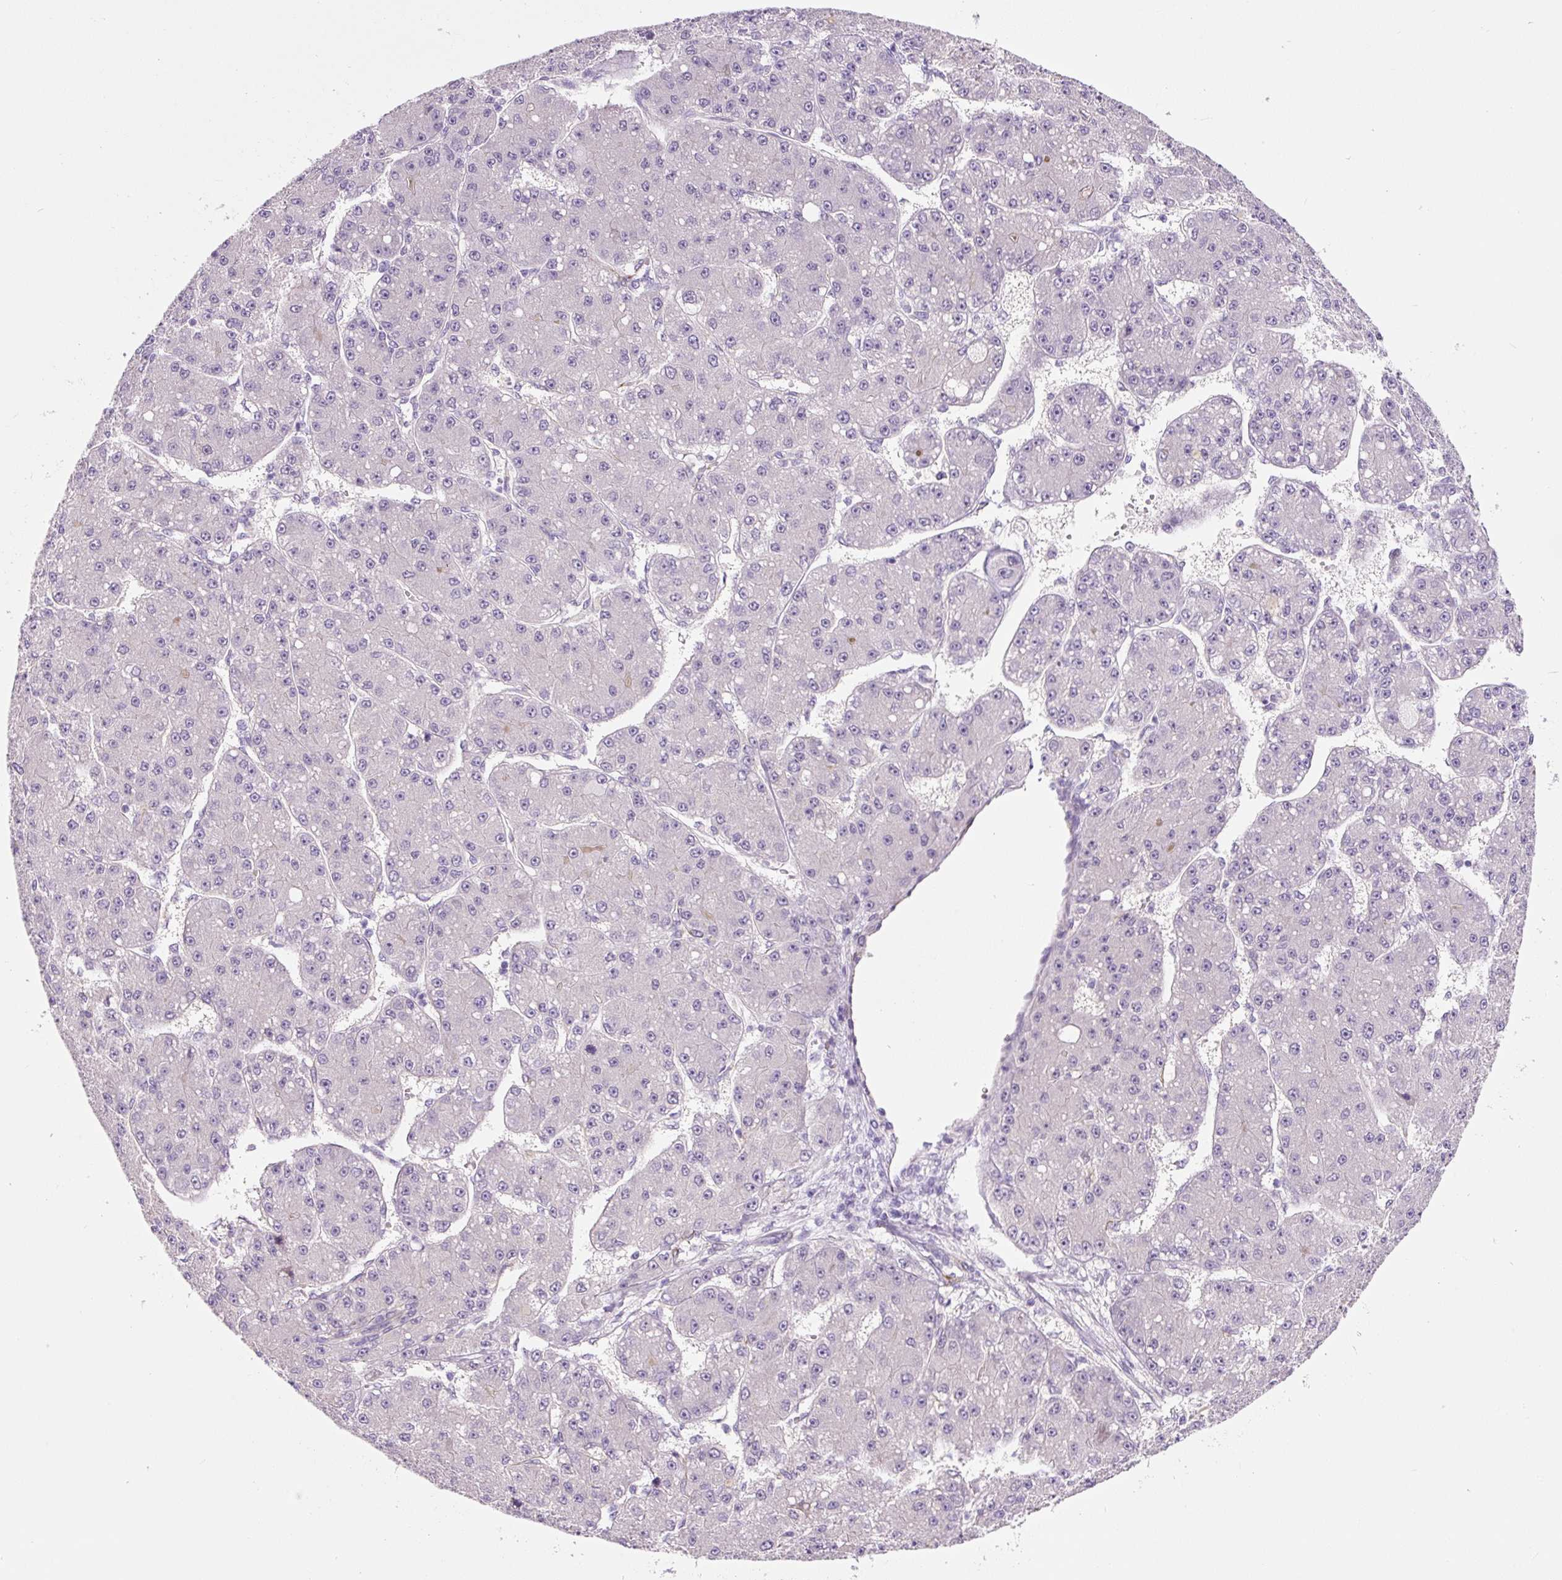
{"staining": {"intensity": "negative", "quantity": "none", "location": "none"}, "tissue": "liver cancer", "cell_type": "Tumor cells", "image_type": "cancer", "snomed": [{"axis": "morphology", "description": "Carcinoma, Hepatocellular, NOS"}, {"axis": "topography", "description": "Liver"}], "caption": "Human hepatocellular carcinoma (liver) stained for a protein using IHC demonstrates no staining in tumor cells.", "gene": "CCL25", "patient": {"sex": "male", "age": 67}}